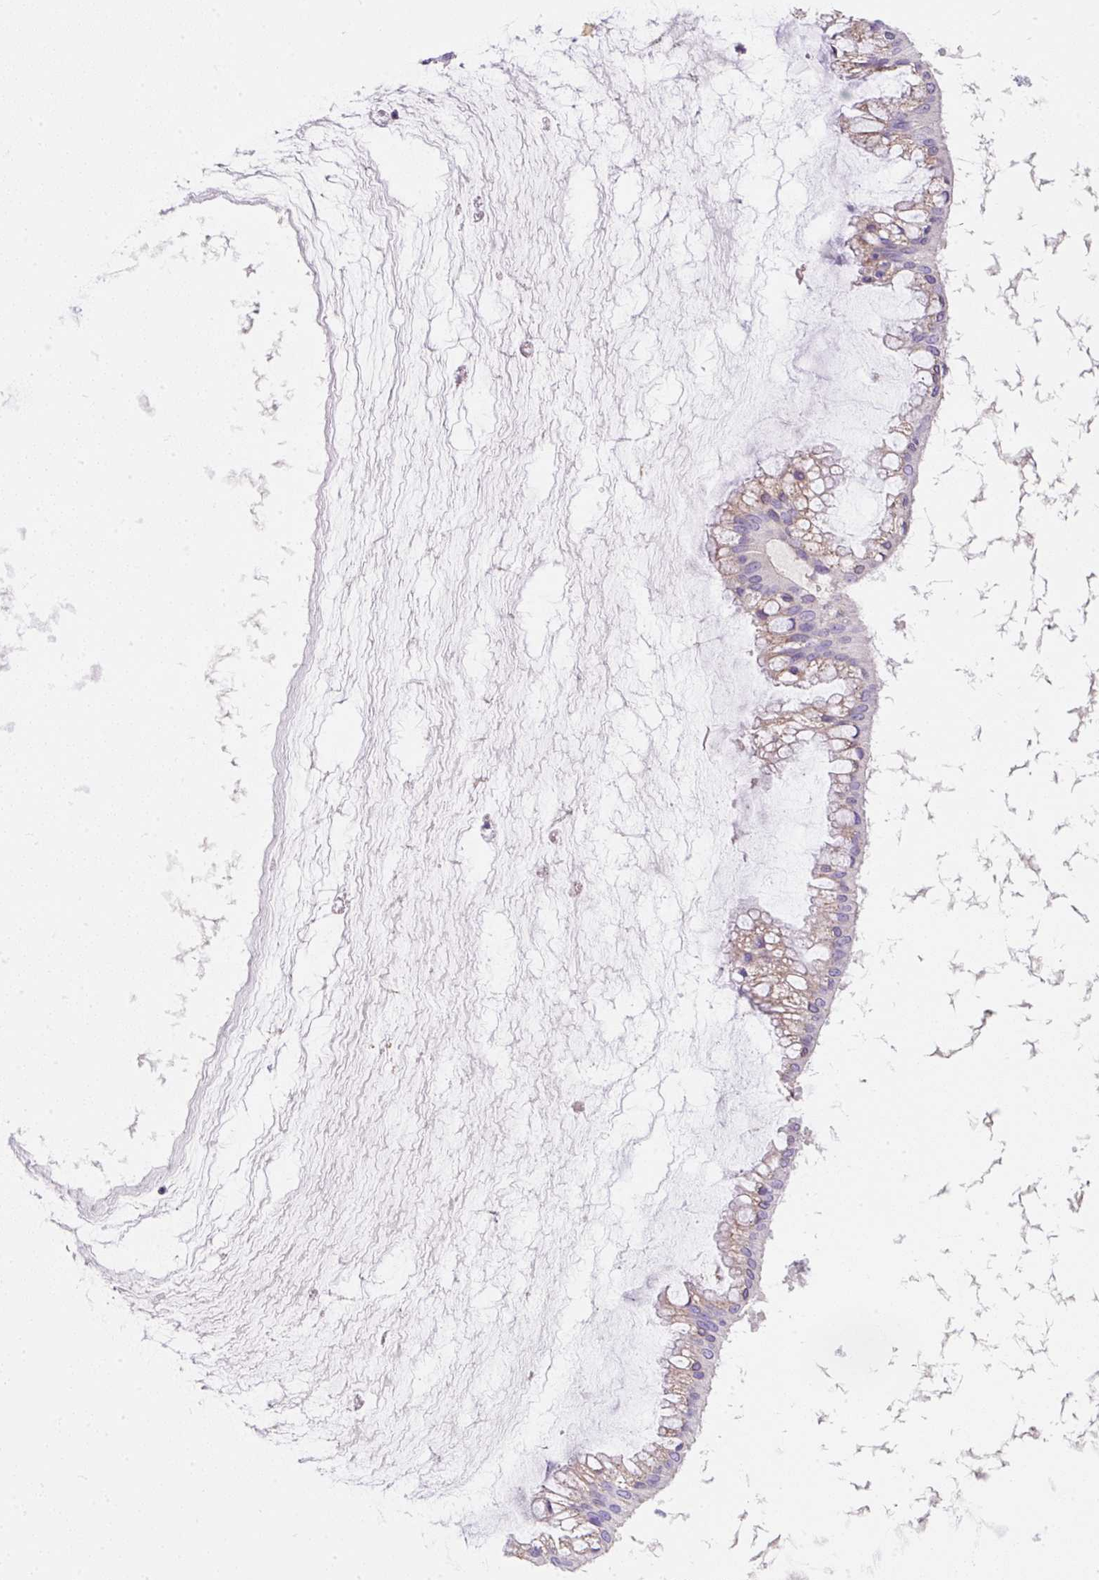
{"staining": {"intensity": "weak", "quantity": "<25%", "location": "cytoplasmic/membranous"}, "tissue": "ovarian cancer", "cell_type": "Tumor cells", "image_type": "cancer", "snomed": [{"axis": "morphology", "description": "Cystadenocarcinoma, mucinous, NOS"}, {"axis": "topography", "description": "Ovary"}], "caption": "A high-resolution micrograph shows immunohistochemistry (IHC) staining of ovarian cancer, which exhibits no significant expression in tumor cells.", "gene": "SUSD5", "patient": {"sex": "female", "age": 73}}